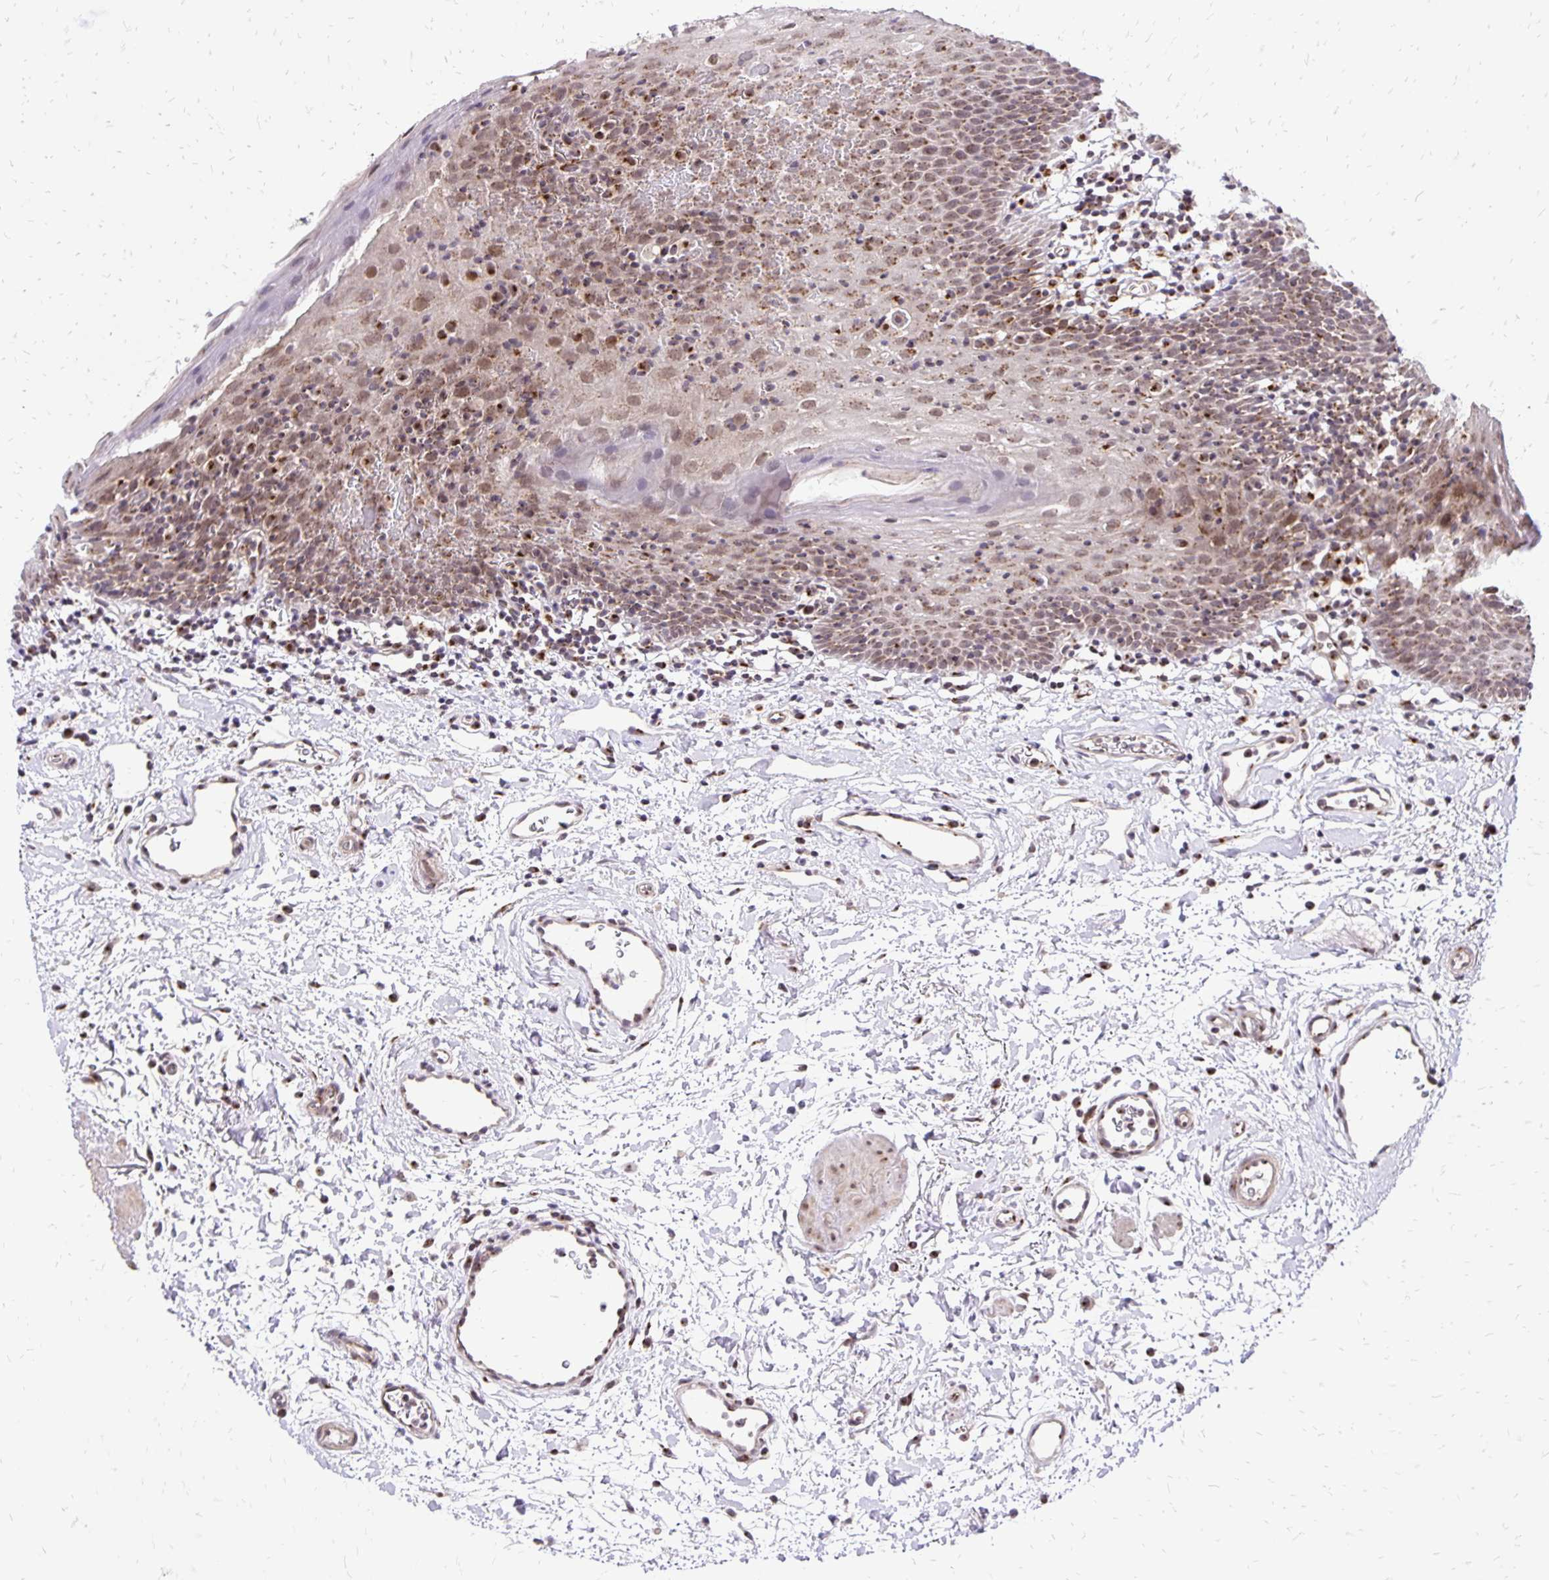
{"staining": {"intensity": "moderate", "quantity": ">75%", "location": "cytoplasmic/membranous,nuclear"}, "tissue": "oral mucosa", "cell_type": "Squamous epithelial cells", "image_type": "normal", "snomed": [{"axis": "morphology", "description": "Normal tissue, NOS"}, {"axis": "topography", "description": "Oral tissue"}], "caption": "The micrograph exhibits staining of normal oral mucosa, revealing moderate cytoplasmic/membranous,nuclear protein staining (brown color) within squamous epithelial cells.", "gene": "GOLGA5", "patient": {"sex": "male", "age": 66}}